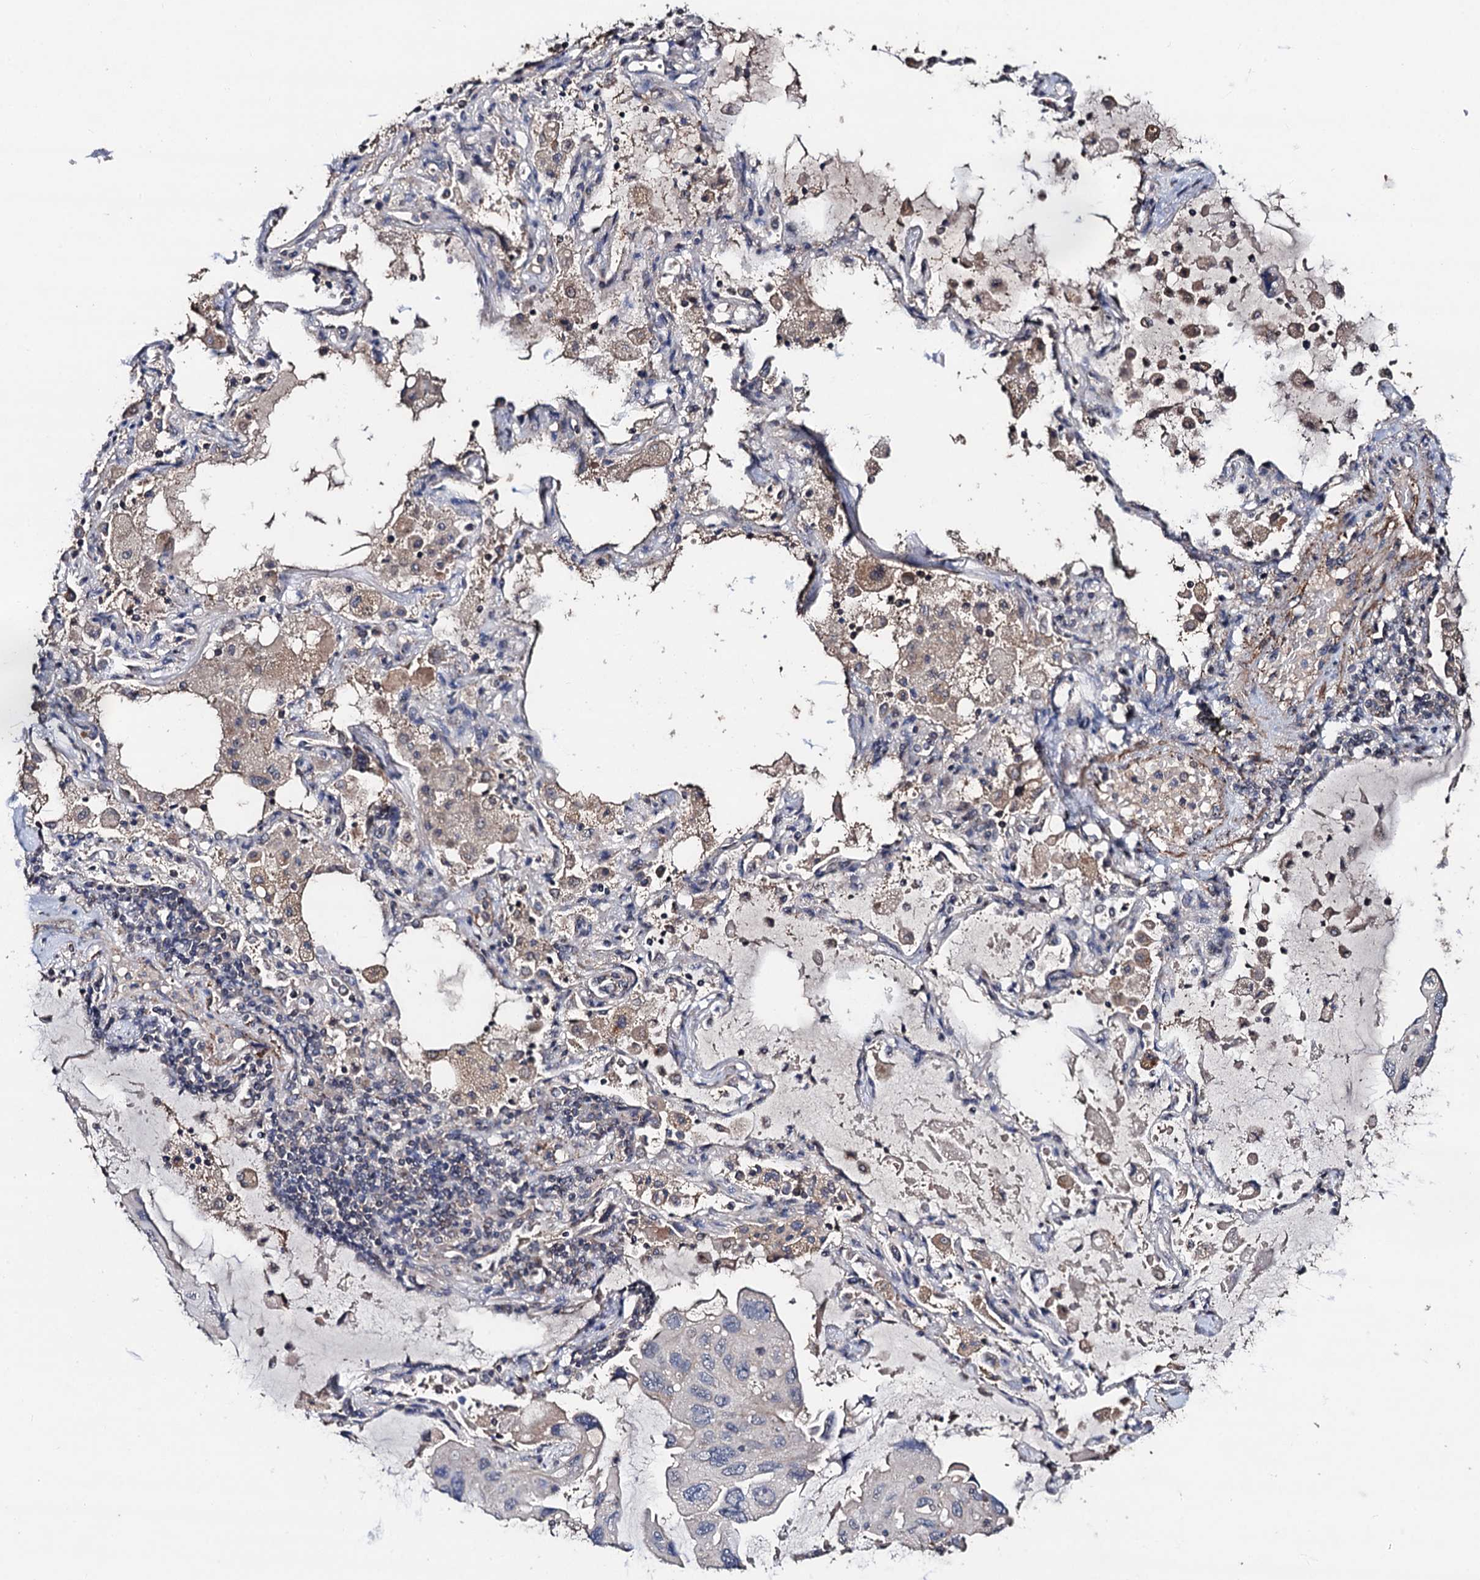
{"staining": {"intensity": "negative", "quantity": "none", "location": "none"}, "tissue": "lung cancer", "cell_type": "Tumor cells", "image_type": "cancer", "snomed": [{"axis": "morphology", "description": "Squamous cell carcinoma, NOS"}, {"axis": "topography", "description": "Lung"}], "caption": "An immunohistochemistry histopathology image of lung cancer is shown. There is no staining in tumor cells of lung cancer. Brightfield microscopy of IHC stained with DAB (brown) and hematoxylin (blue), captured at high magnification.", "gene": "PPTC7", "patient": {"sex": "female", "age": 73}}